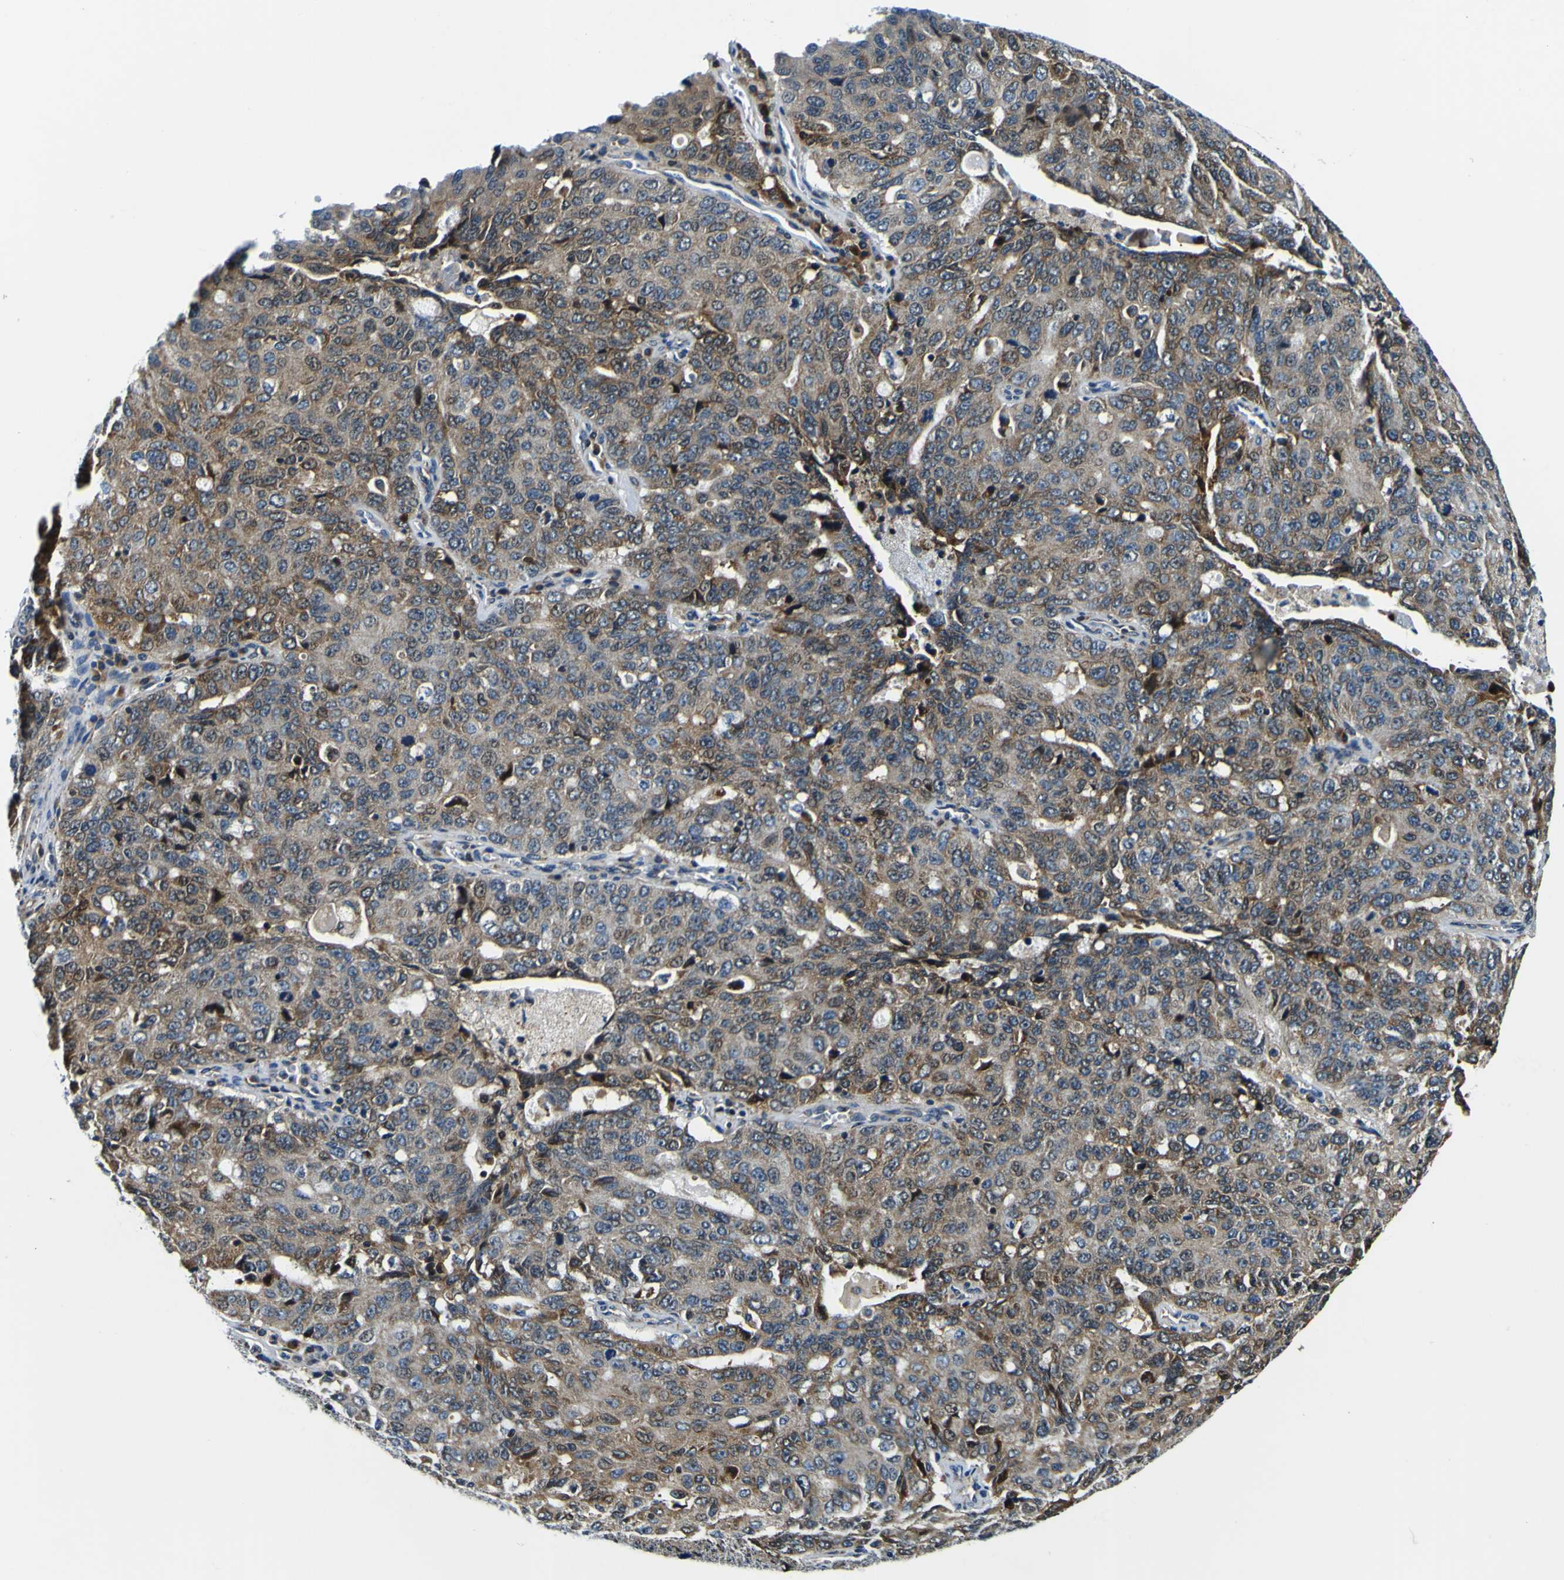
{"staining": {"intensity": "weak", "quantity": ">75%", "location": "cytoplasmic/membranous"}, "tissue": "ovarian cancer", "cell_type": "Tumor cells", "image_type": "cancer", "snomed": [{"axis": "morphology", "description": "Carcinoma, endometroid"}, {"axis": "topography", "description": "Ovary"}], "caption": "Protein expression by IHC displays weak cytoplasmic/membranous expression in approximately >75% of tumor cells in ovarian cancer.", "gene": "NLRP3", "patient": {"sex": "female", "age": 62}}